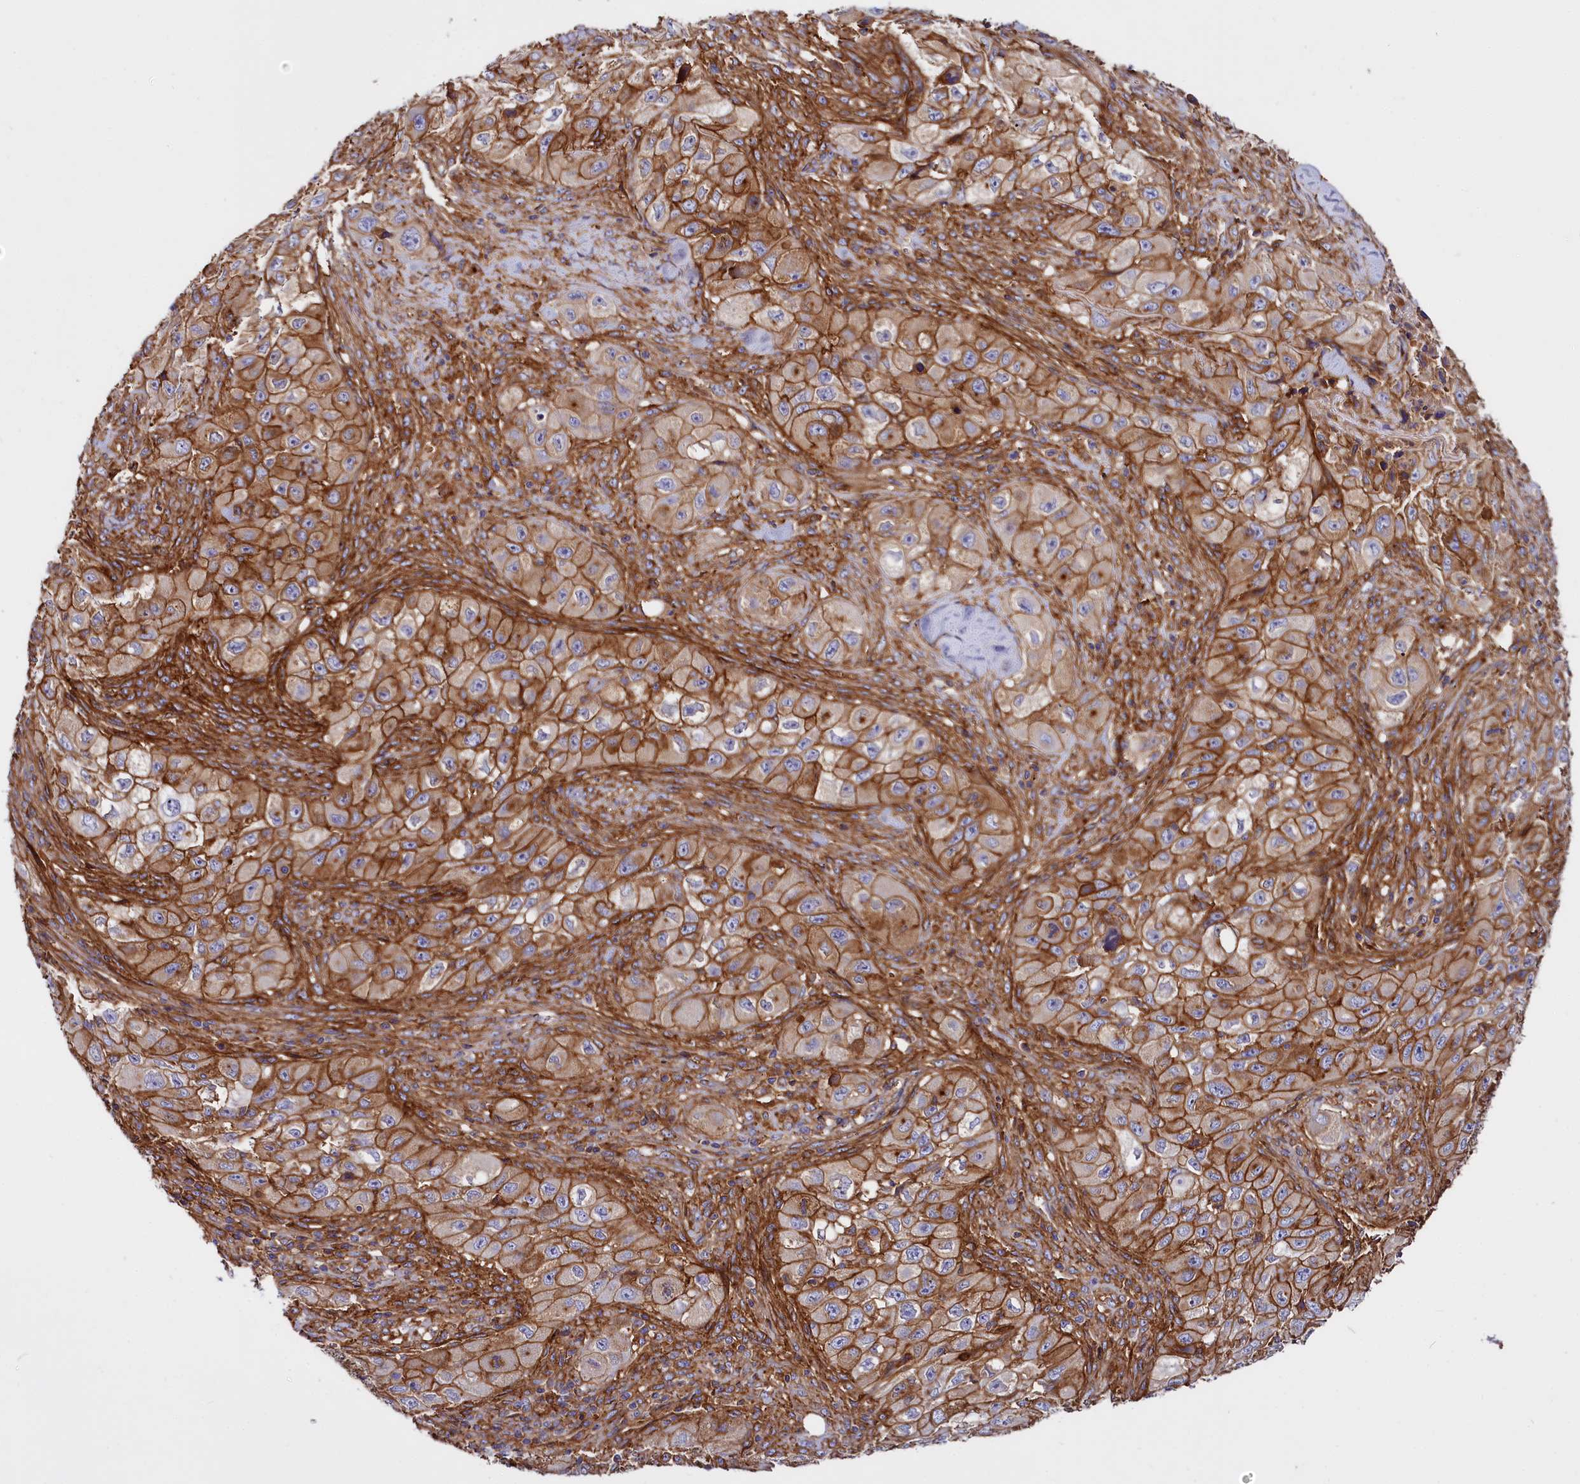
{"staining": {"intensity": "moderate", "quantity": ">75%", "location": "cytoplasmic/membranous"}, "tissue": "skin cancer", "cell_type": "Tumor cells", "image_type": "cancer", "snomed": [{"axis": "morphology", "description": "Squamous cell carcinoma, NOS"}, {"axis": "topography", "description": "Skin"}, {"axis": "topography", "description": "Subcutis"}], "caption": "Moderate cytoplasmic/membranous positivity is appreciated in approximately >75% of tumor cells in skin cancer (squamous cell carcinoma).", "gene": "ANO6", "patient": {"sex": "male", "age": 73}}